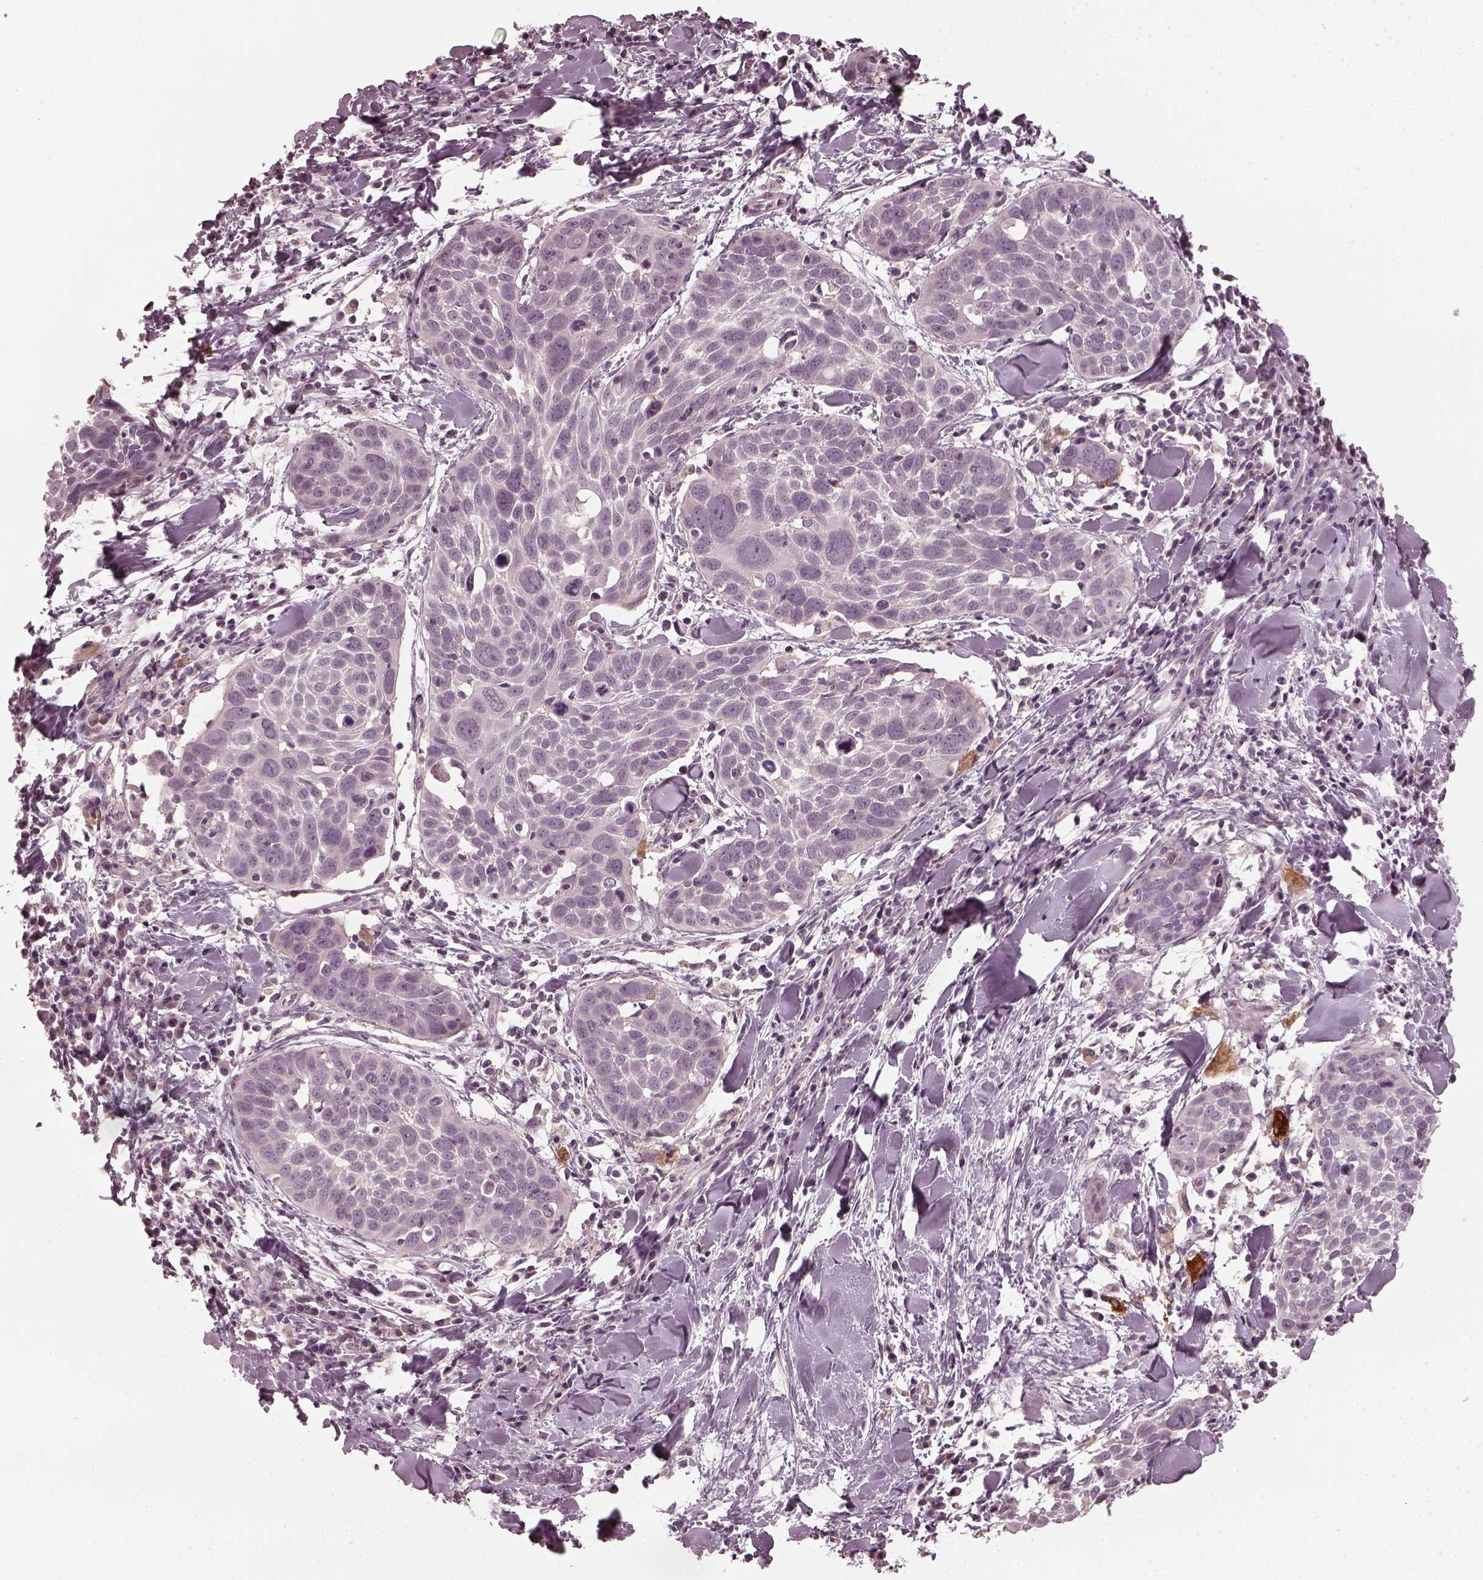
{"staining": {"intensity": "negative", "quantity": "none", "location": "none"}, "tissue": "lung cancer", "cell_type": "Tumor cells", "image_type": "cancer", "snomed": [{"axis": "morphology", "description": "Squamous cell carcinoma, NOS"}, {"axis": "topography", "description": "Lung"}], "caption": "High magnification brightfield microscopy of squamous cell carcinoma (lung) stained with DAB (brown) and counterstained with hematoxylin (blue): tumor cells show no significant expression.", "gene": "CHIT1", "patient": {"sex": "male", "age": 57}}